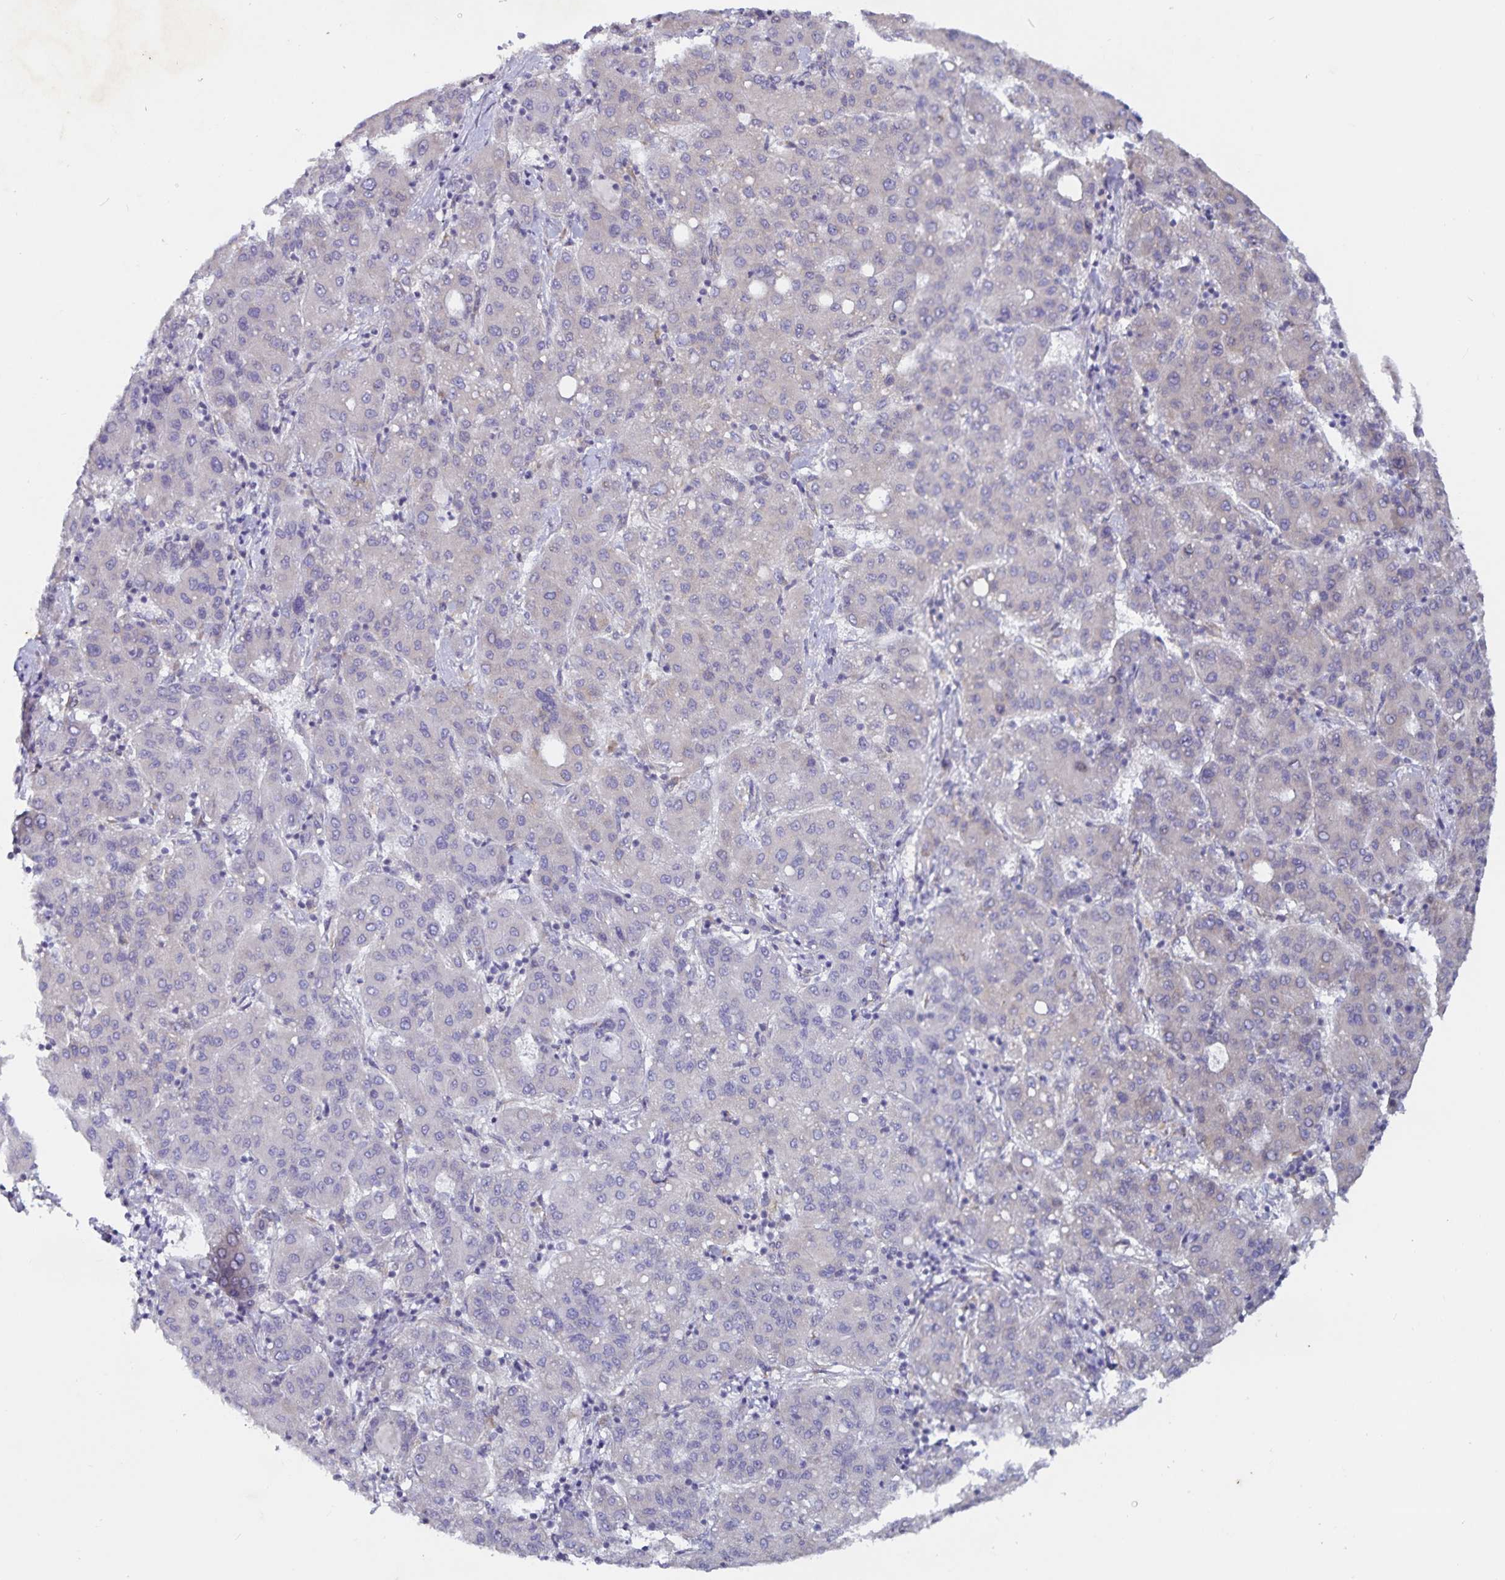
{"staining": {"intensity": "negative", "quantity": "none", "location": "none"}, "tissue": "liver cancer", "cell_type": "Tumor cells", "image_type": "cancer", "snomed": [{"axis": "morphology", "description": "Carcinoma, Hepatocellular, NOS"}, {"axis": "topography", "description": "Liver"}], "caption": "Tumor cells are negative for protein expression in human hepatocellular carcinoma (liver).", "gene": "FAM120A", "patient": {"sex": "male", "age": 65}}